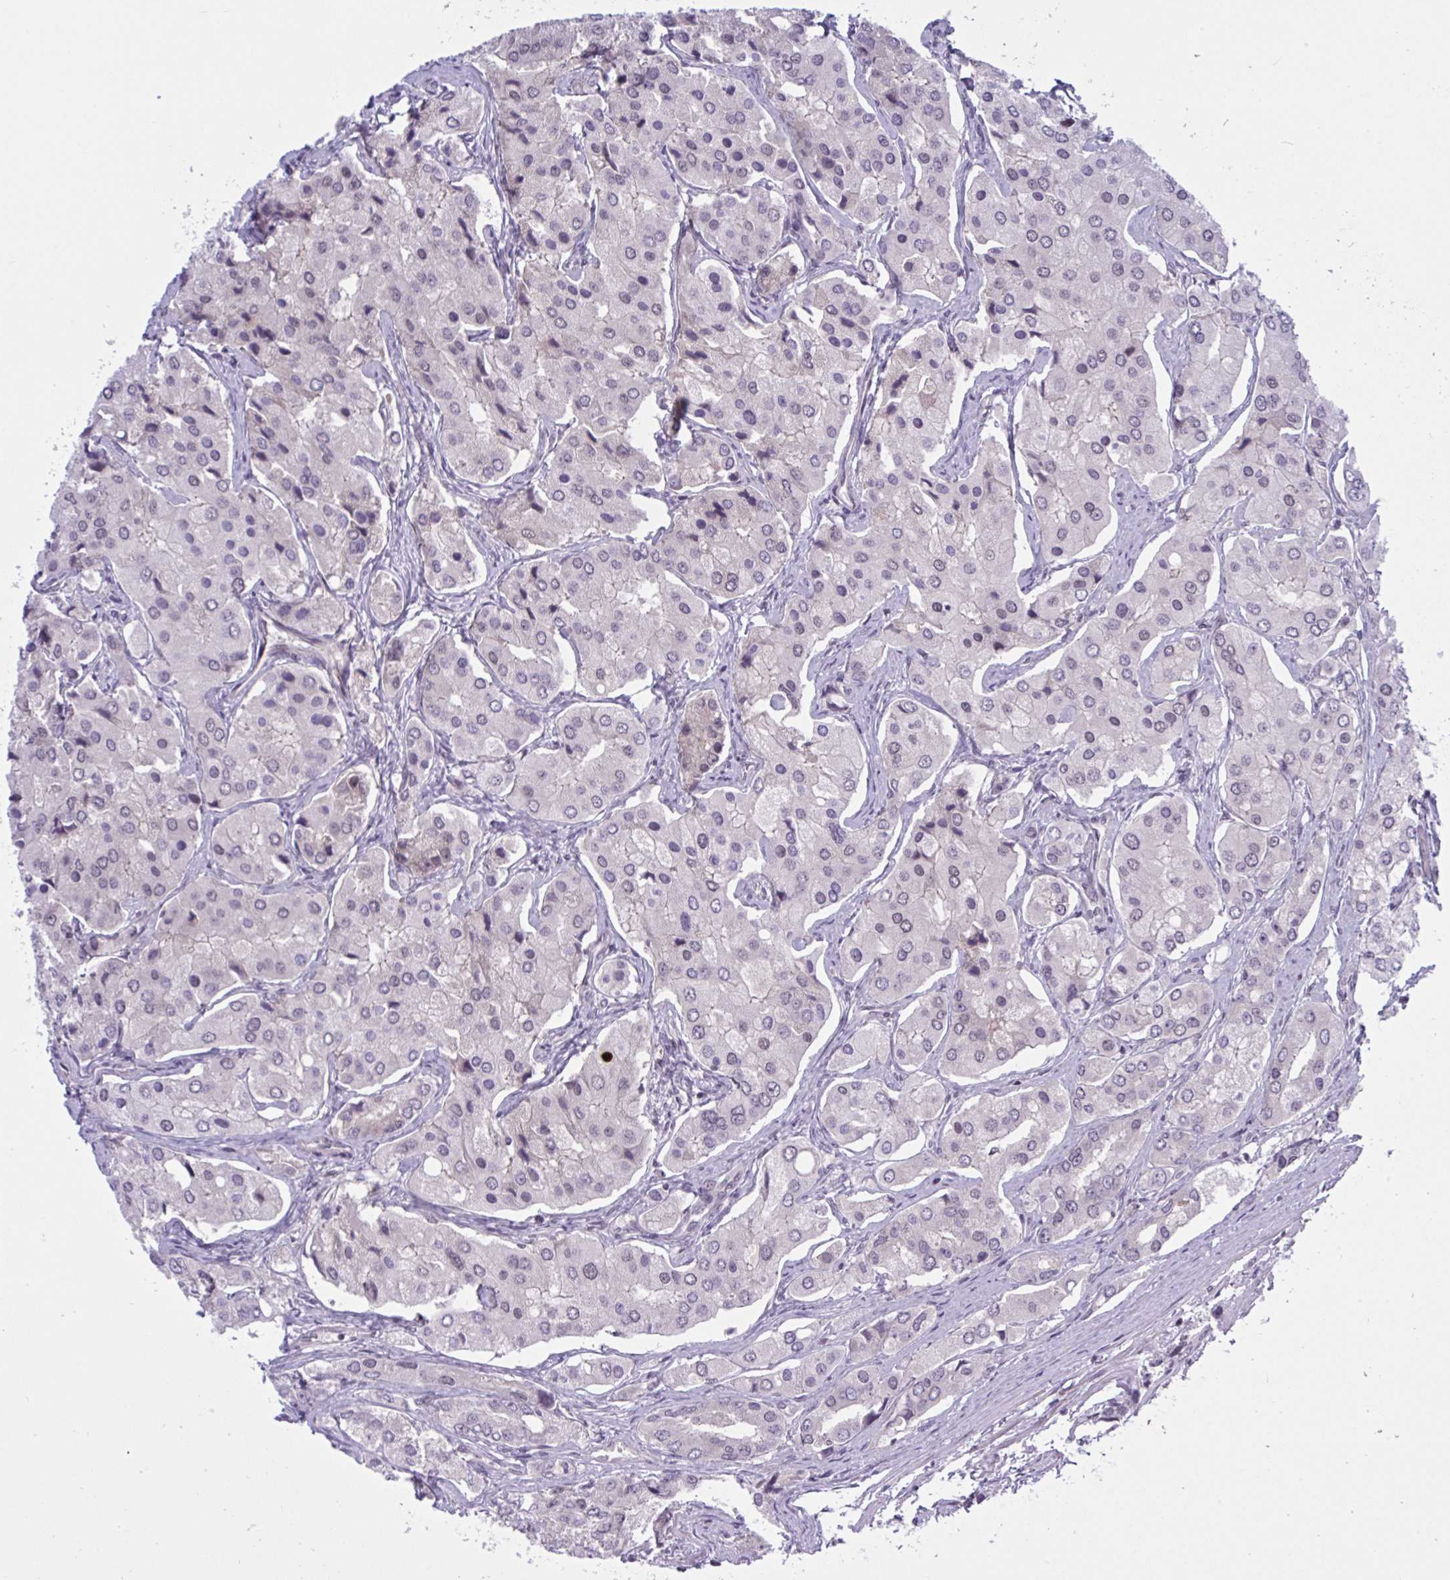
{"staining": {"intensity": "negative", "quantity": "none", "location": "none"}, "tissue": "prostate cancer", "cell_type": "Tumor cells", "image_type": "cancer", "snomed": [{"axis": "morphology", "description": "Adenocarcinoma, Low grade"}, {"axis": "topography", "description": "Prostate"}], "caption": "This photomicrograph is of adenocarcinoma (low-grade) (prostate) stained with immunohistochemistry to label a protein in brown with the nuclei are counter-stained blue. There is no positivity in tumor cells. (Brightfield microscopy of DAB immunohistochemistry (IHC) at high magnification).", "gene": "TTC7B", "patient": {"sex": "male", "age": 69}}